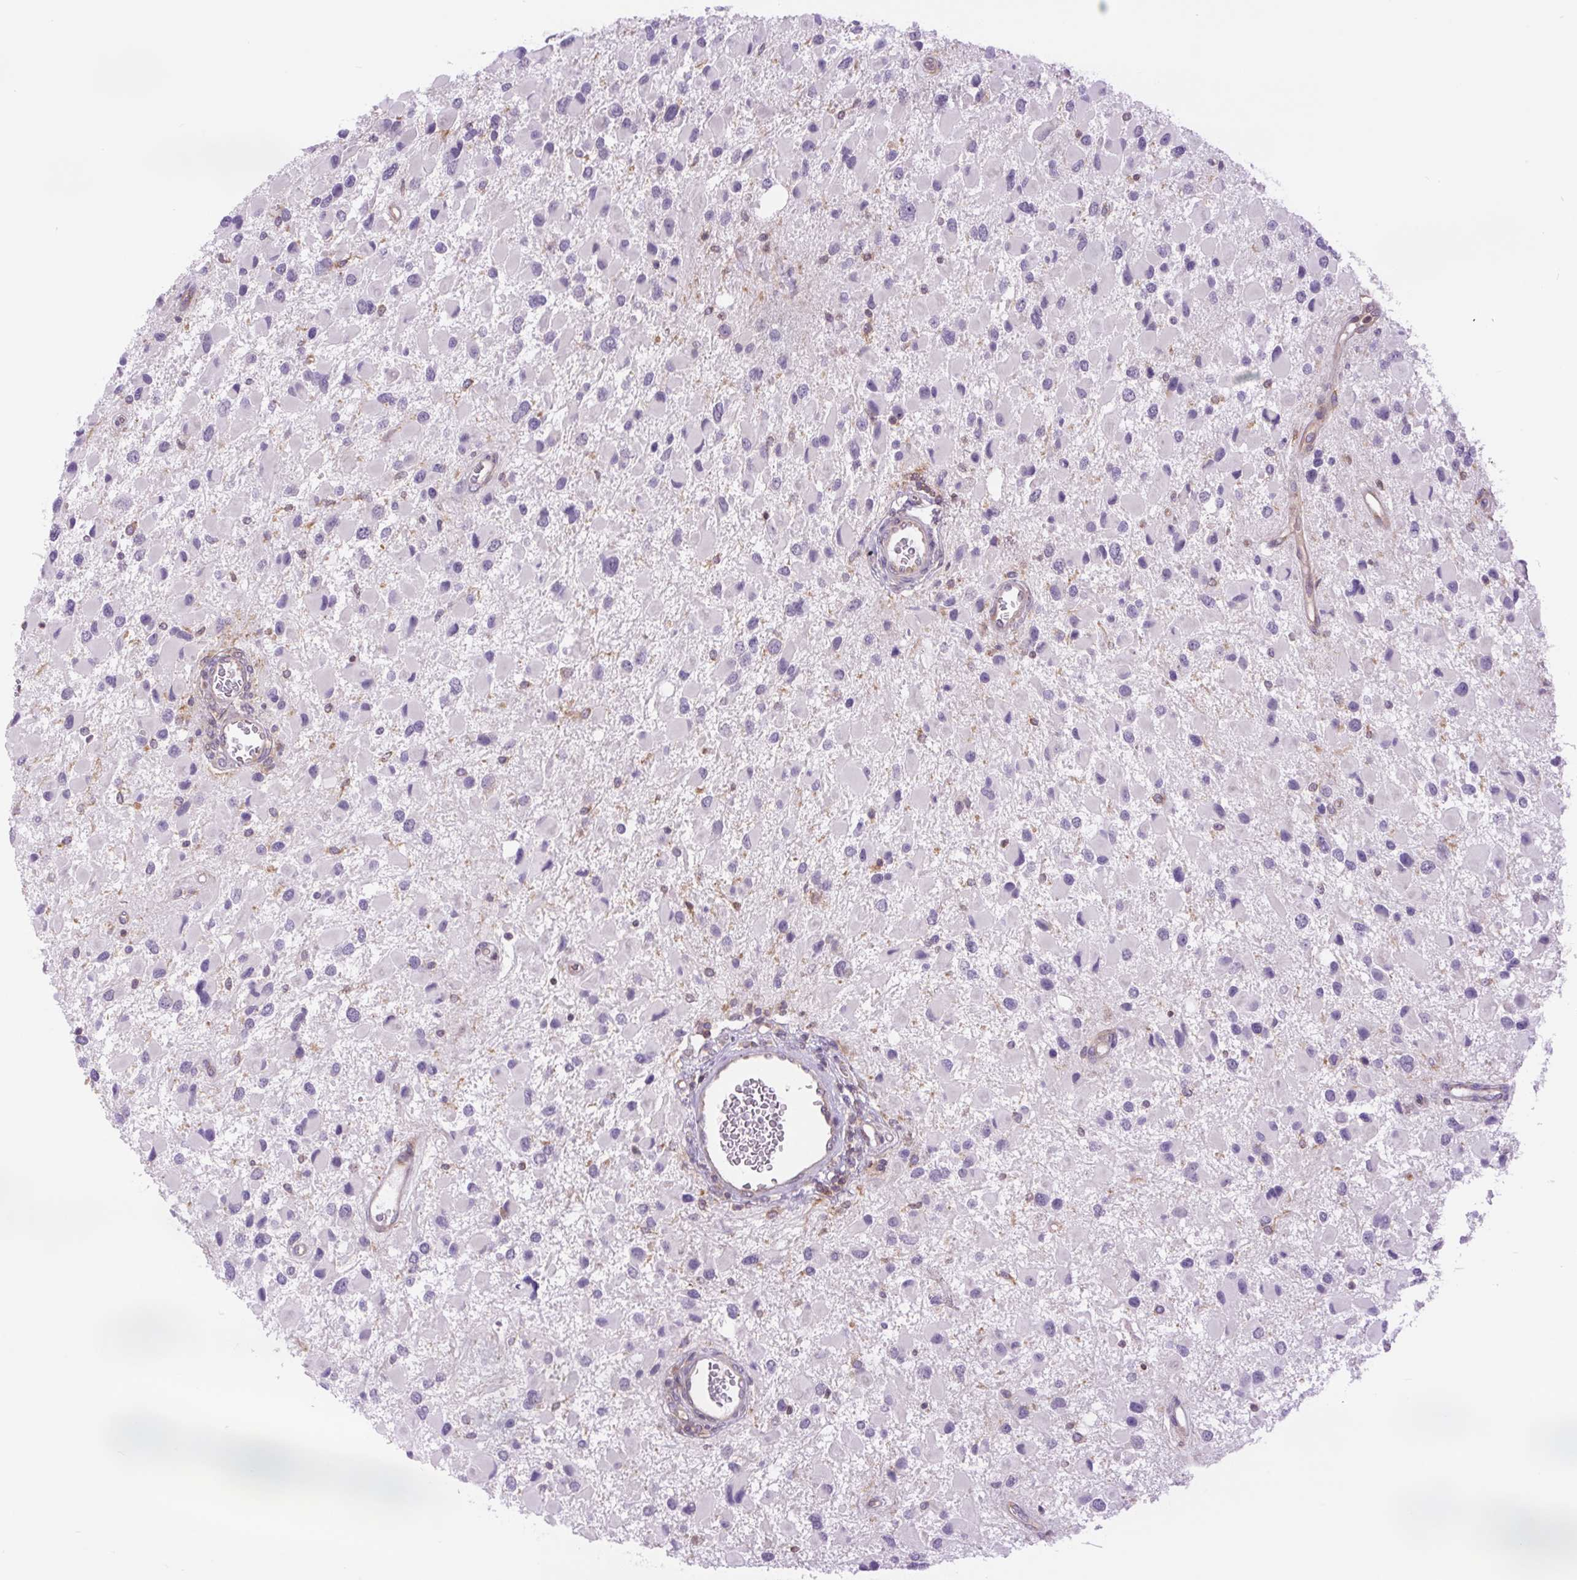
{"staining": {"intensity": "negative", "quantity": "none", "location": "none"}, "tissue": "glioma", "cell_type": "Tumor cells", "image_type": "cancer", "snomed": [{"axis": "morphology", "description": "Glioma, malignant, High grade"}, {"axis": "topography", "description": "Brain"}], "caption": "Tumor cells are negative for brown protein staining in malignant glioma (high-grade).", "gene": "MINK1", "patient": {"sex": "male", "age": 53}}